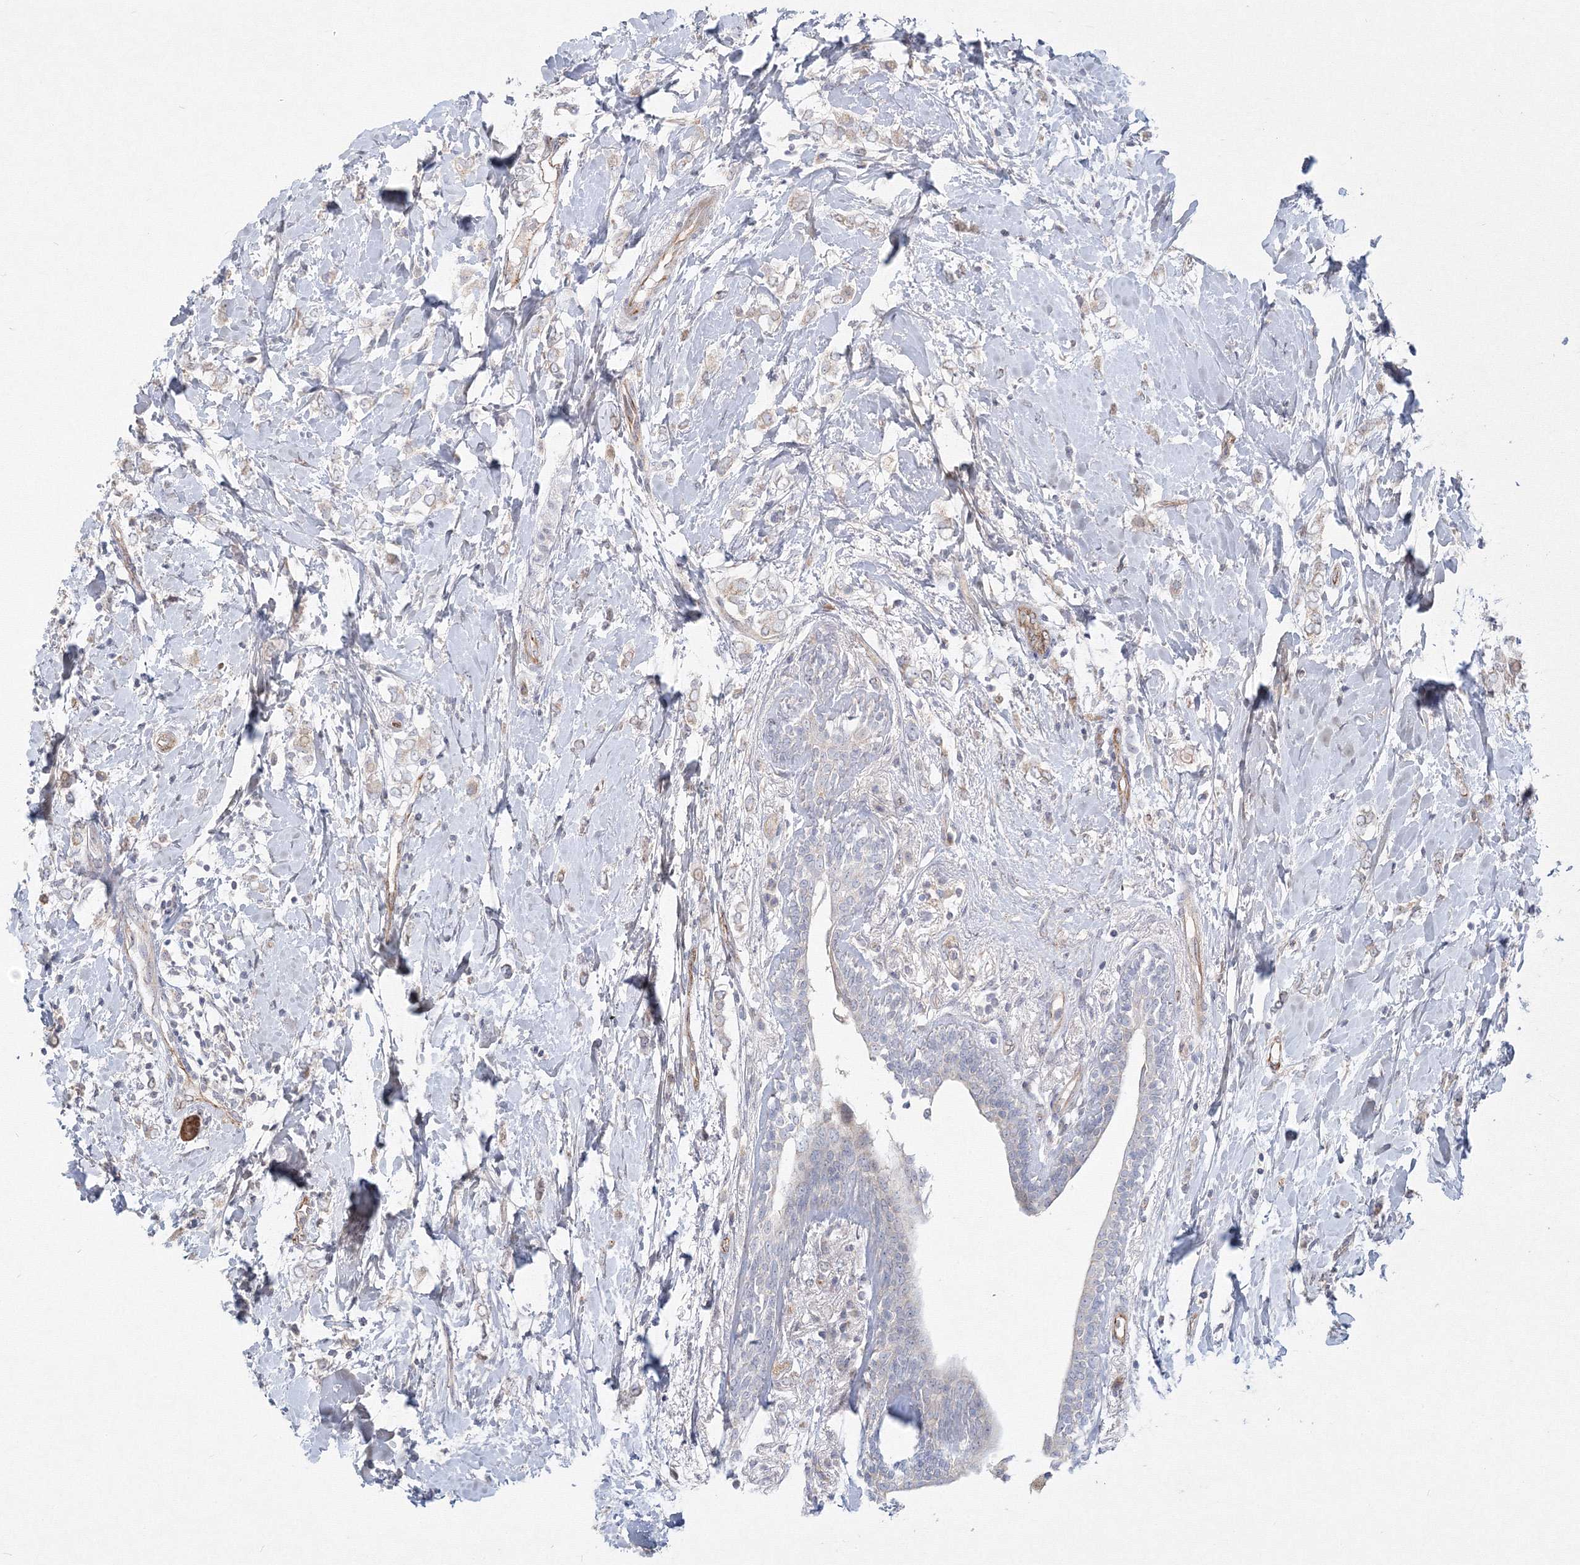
{"staining": {"intensity": "weak", "quantity": "<25%", "location": "cytoplasmic/membranous"}, "tissue": "breast cancer", "cell_type": "Tumor cells", "image_type": "cancer", "snomed": [{"axis": "morphology", "description": "Normal tissue, NOS"}, {"axis": "morphology", "description": "Lobular carcinoma"}, {"axis": "topography", "description": "Breast"}], "caption": "This is an IHC histopathology image of human lobular carcinoma (breast). There is no expression in tumor cells.", "gene": "WDR49", "patient": {"sex": "female", "age": 47}}